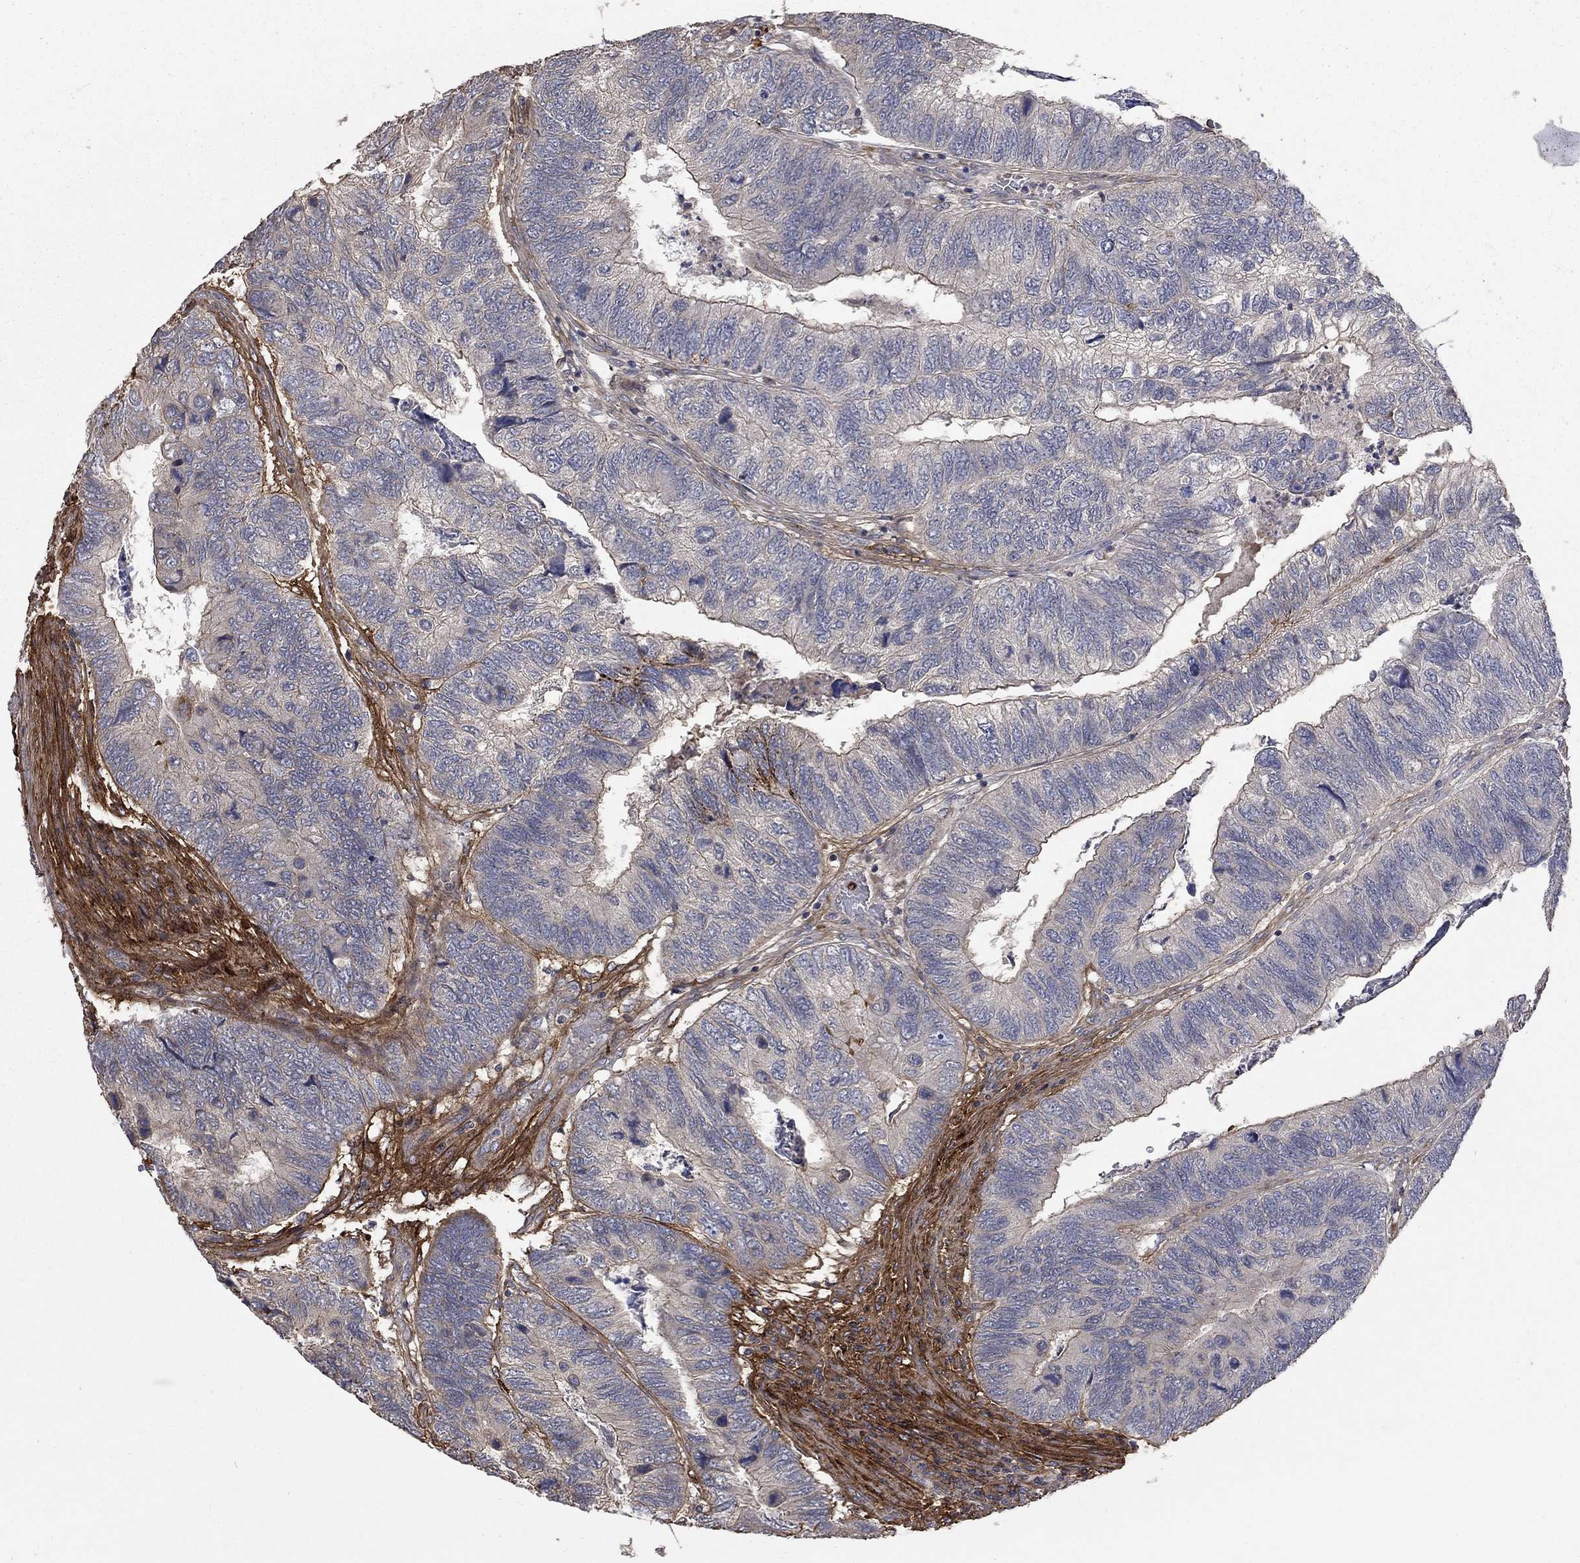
{"staining": {"intensity": "negative", "quantity": "none", "location": "none"}, "tissue": "colorectal cancer", "cell_type": "Tumor cells", "image_type": "cancer", "snomed": [{"axis": "morphology", "description": "Adenocarcinoma, NOS"}, {"axis": "topography", "description": "Colon"}], "caption": "The micrograph demonstrates no staining of tumor cells in colorectal cancer (adenocarcinoma). (DAB (3,3'-diaminobenzidine) IHC with hematoxylin counter stain).", "gene": "VCAN", "patient": {"sex": "female", "age": 67}}